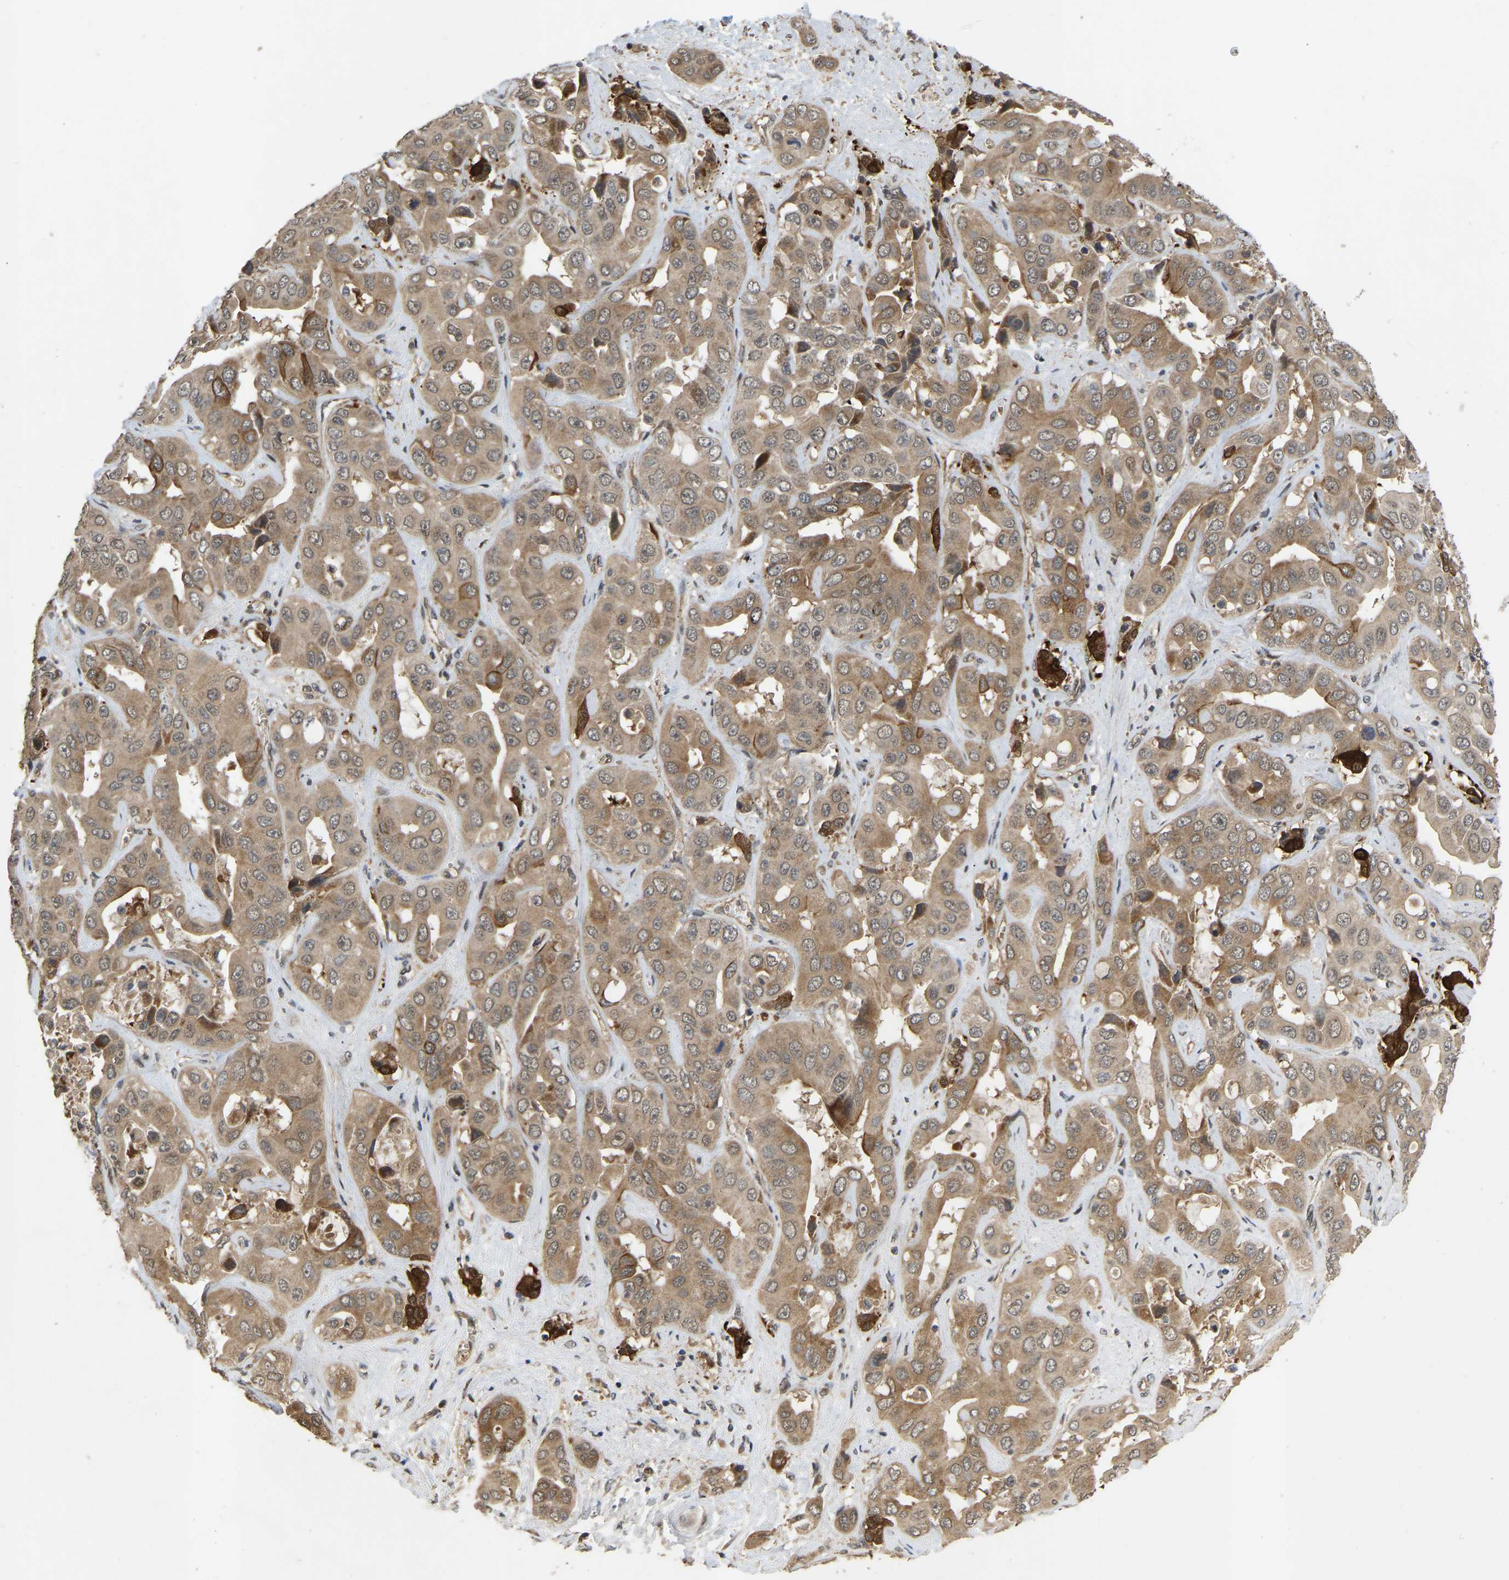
{"staining": {"intensity": "moderate", "quantity": ">75%", "location": "cytoplasmic/membranous"}, "tissue": "liver cancer", "cell_type": "Tumor cells", "image_type": "cancer", "snomed": [{"axis": "morphology", "description": "Cholangiocarcinoma"}, {"axis": "topography", "description": "Liver"}], "caption": "This is an image of IHC staining of liver cholangiocarcinoma, which shows moderate staining in the cytoplasmic/membranous of tumor cells.", "gene": "LIMK2", "patient": {"sex": "female", "age": 52}}